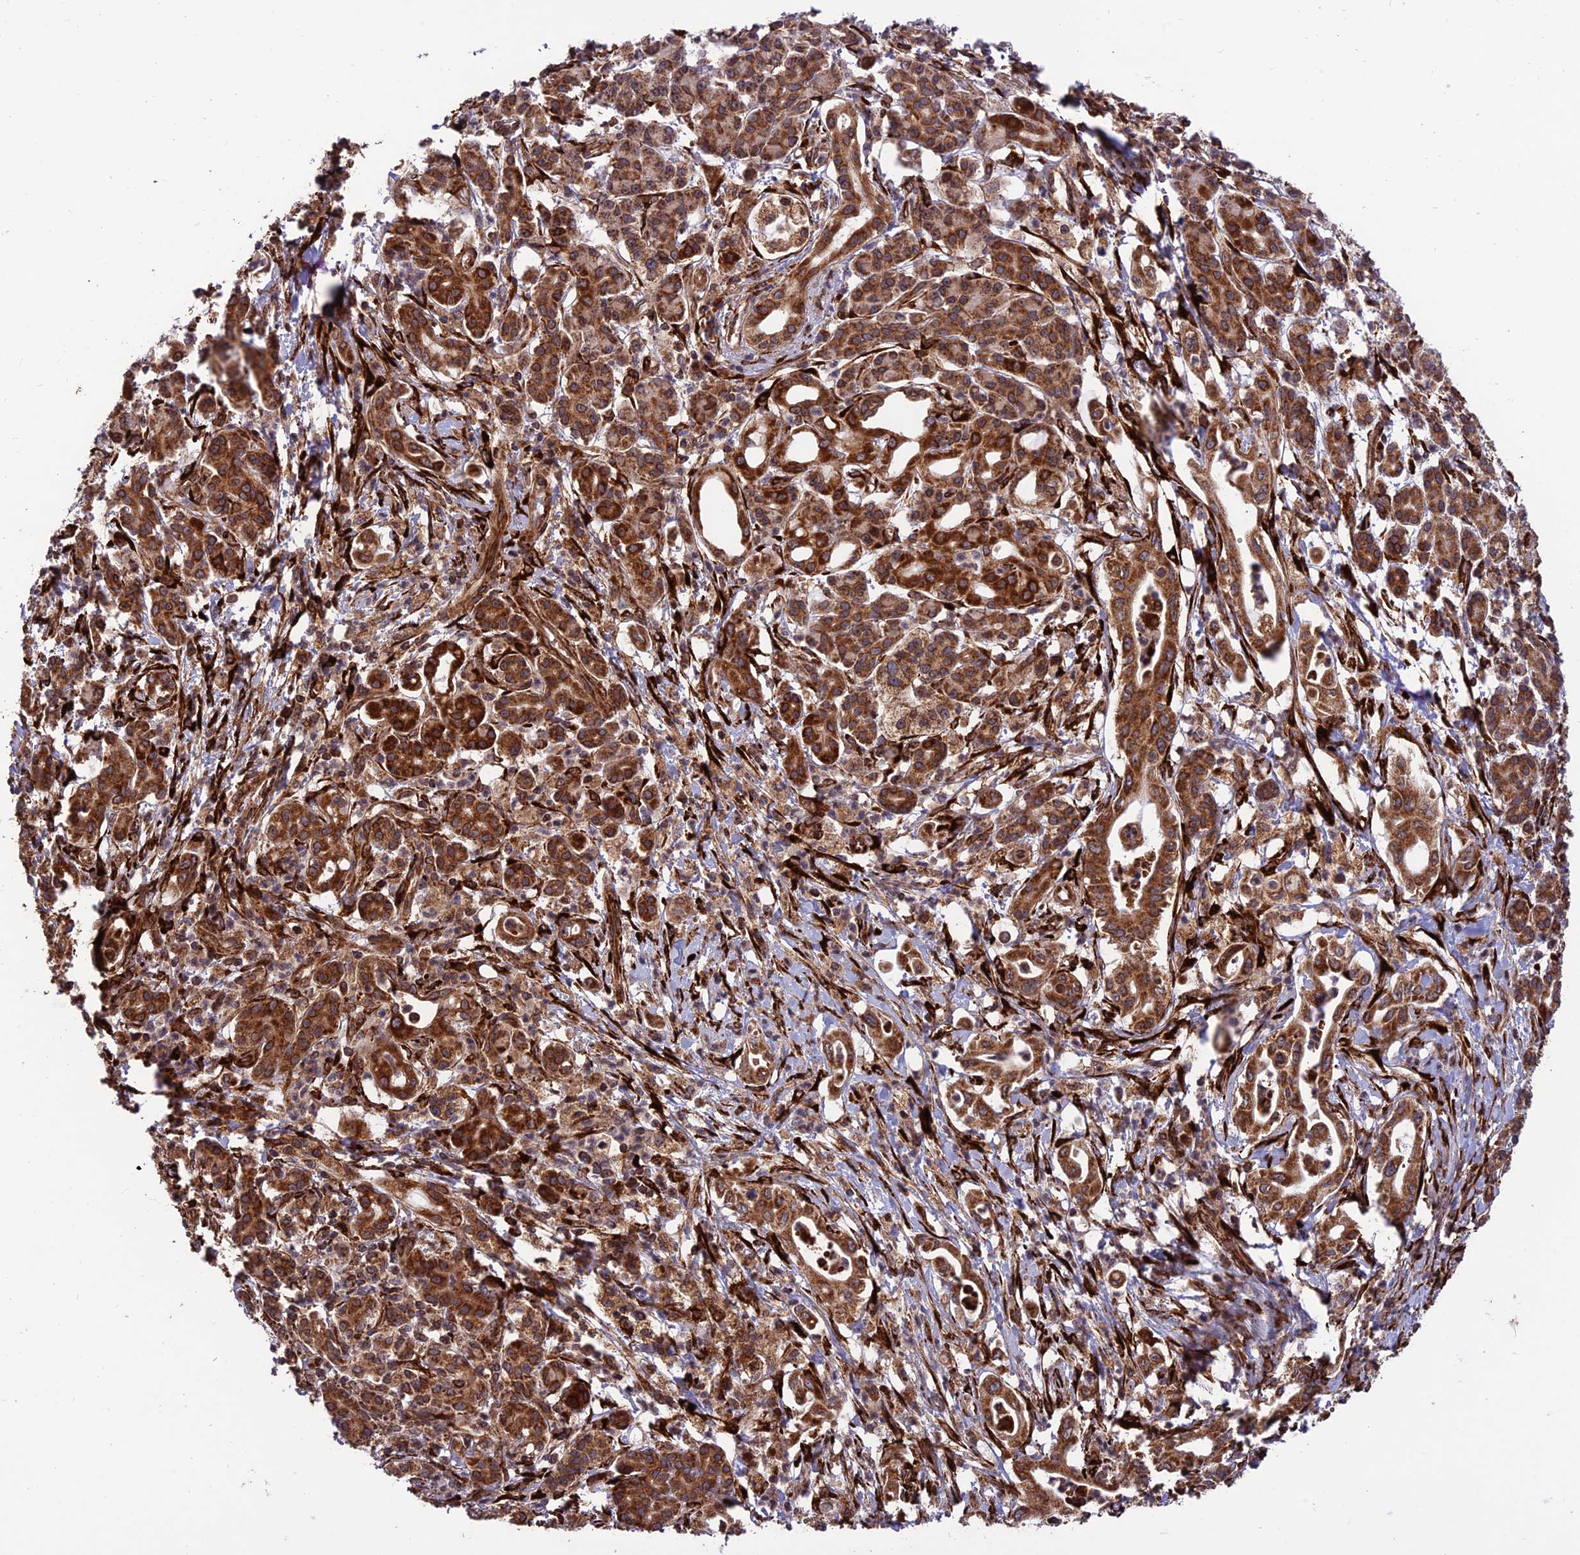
{"staining": {"intensity": "strong", "quantity": ">75%", "location": "cytoplasmic/membranous"}, "tissue": "pancreatic cancer", "cell_type": "Tumor cells", "image_type": "cancer", "snomed": [{"axis": "morphology", "description": "Adenocarcinoma, NOS"}, {"axis": "topography", "description": "Pancreas"}], "caption": "Adenocarcinoma (pancreatic) stained with a brown dye demonstrates strong cytoplasmic/membranous positive positivity in approximately >75% of tumor cells.", "gene": "CRTAP", "patient": {"sex": "female", "age": 77}}